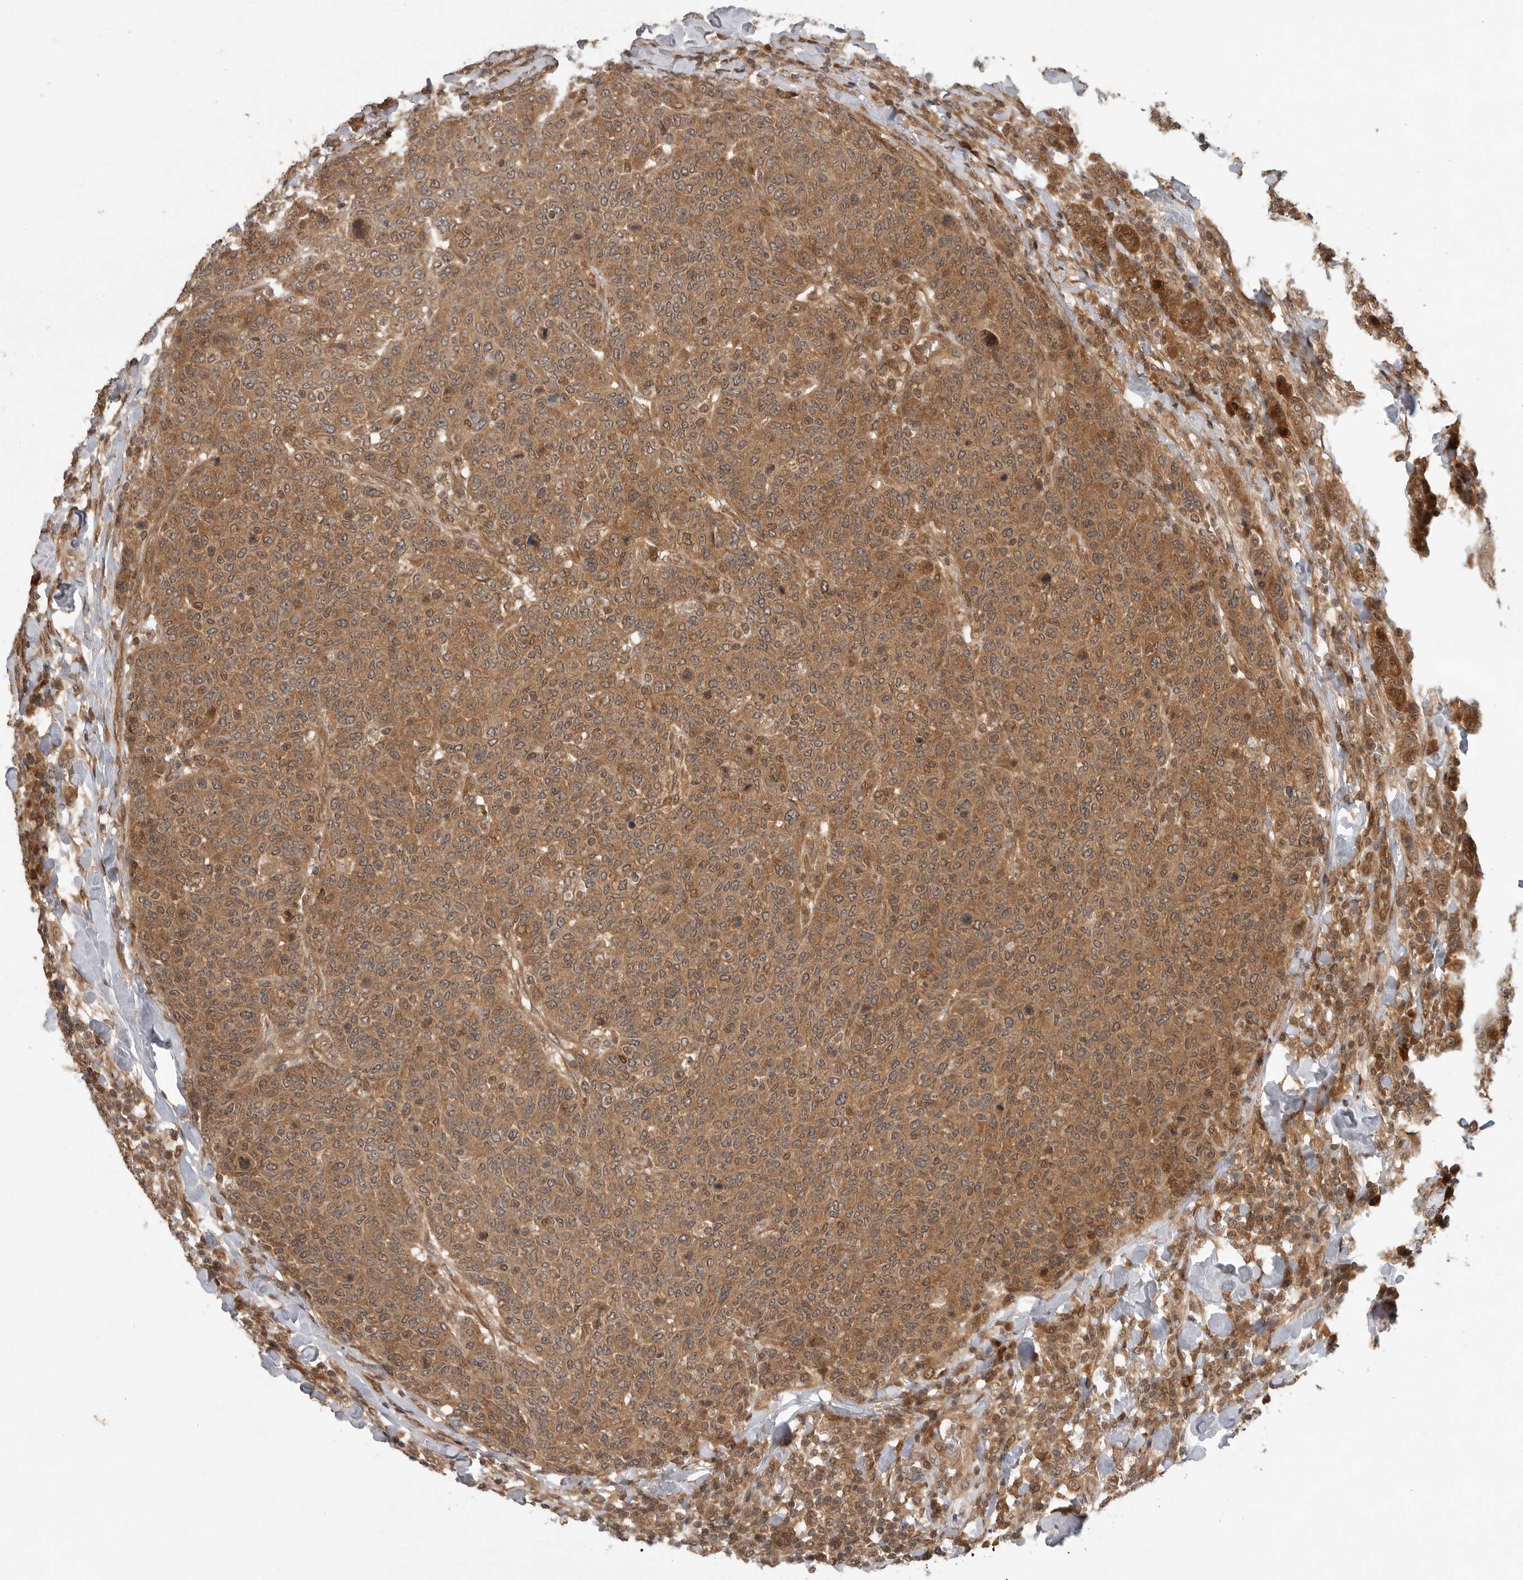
{"staining": {"intensity": "moderate", "quantity": ">75%", "location": "cytoplasmic/membranous,nuclear"}, "tissue": "breast cancer", "cell_type": "Tumor cells", "image_type": "cancer", "snomed": [{"axis": "morphology", "description": "Duct carcinoma"}, {"axis": "topography", "description": "Breast"}], "caption": "This photomicrograph demonstrates immunohistochemistry staining of breast cancer, with medium moderate cytoplasmic/membranous and nuclear staining in about >75% of tumor cells.", "gene": "OSBPL9", "patient": {"sex": "female", "age": 37}}